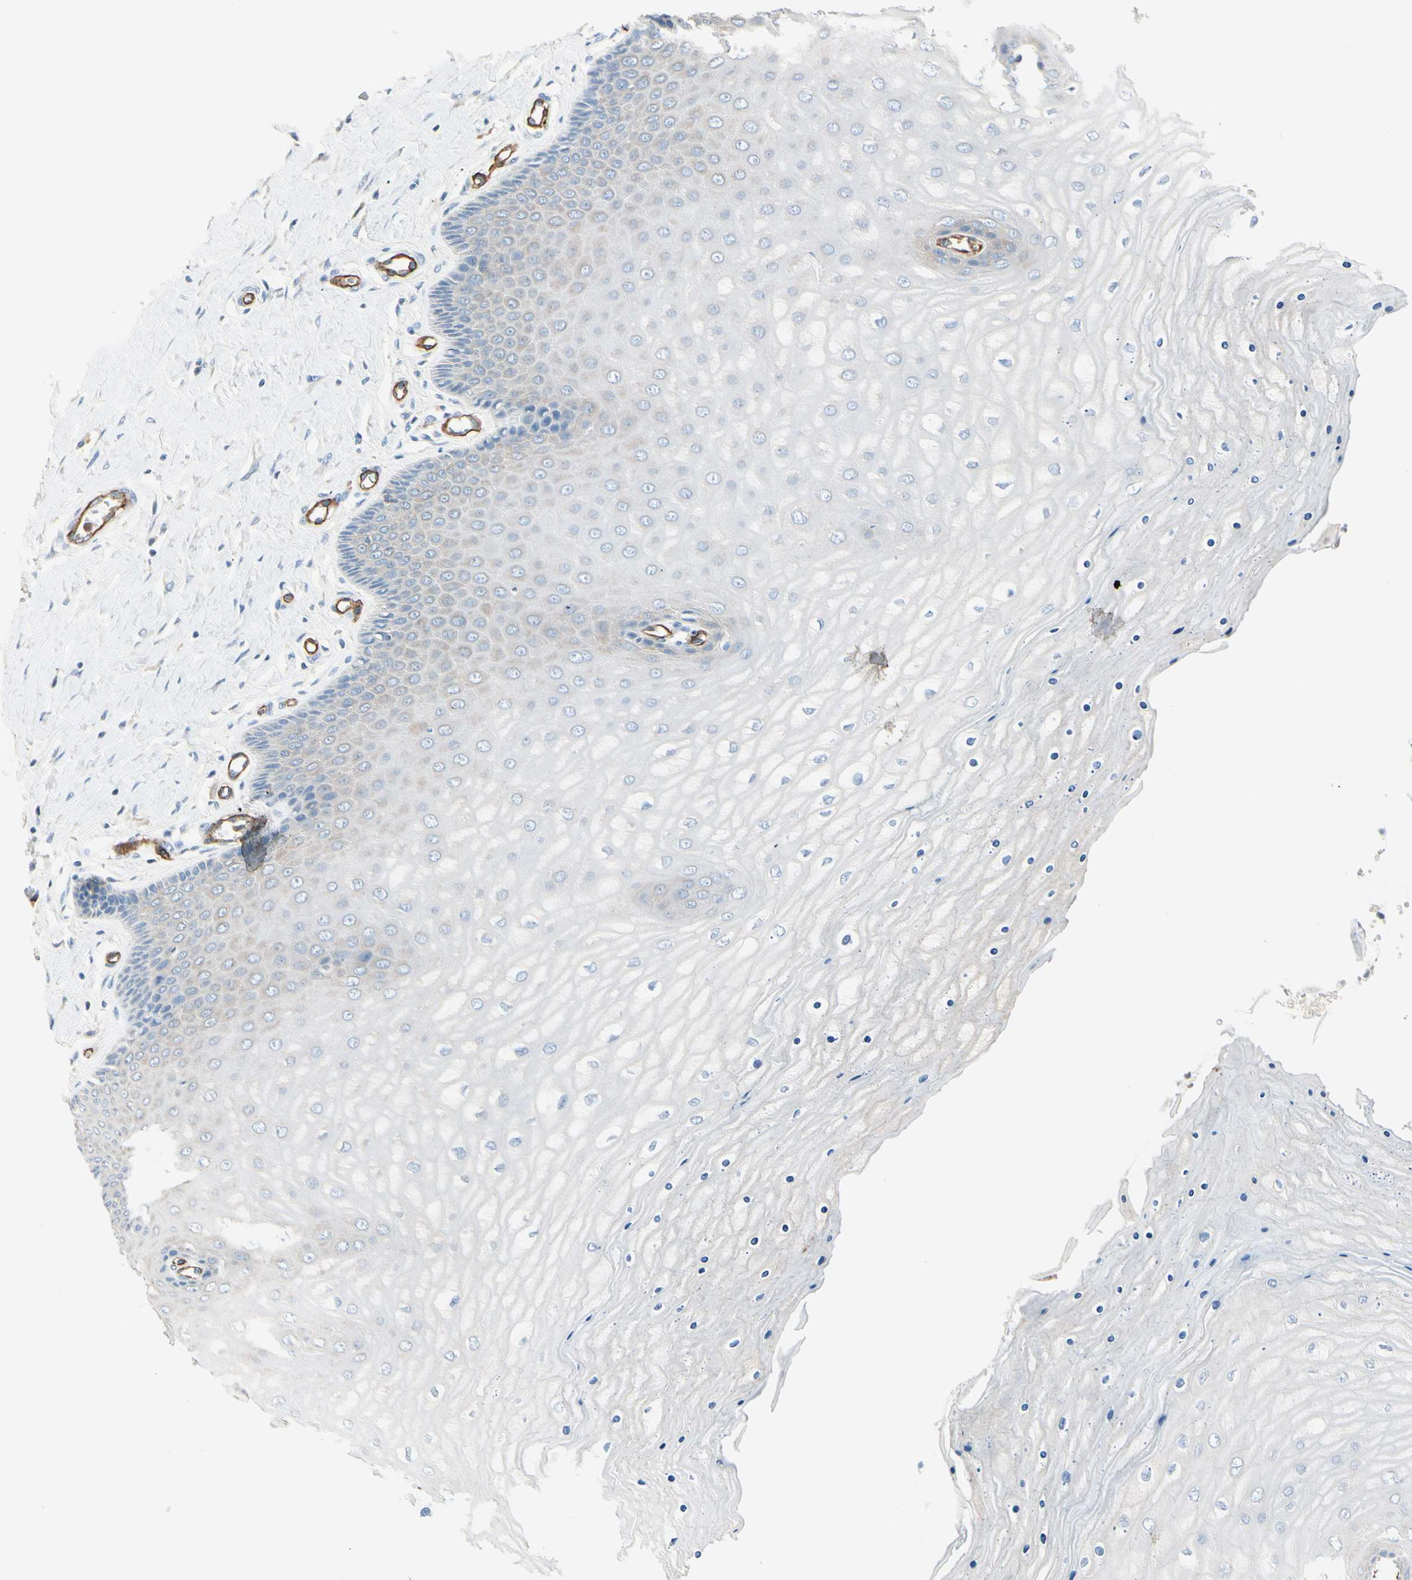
{"staining": {"intensity": "negative", "quantity": "none", "location": "none"}, "tissue": "cervix", "cell_type": "Glandular cells", "image_type": "normal", "snomed": [{"axis": "morphology", "description": "Normal tissue, NOS"}, {"axis": "topography", "description": "Cervix"}], "caption": "Cervix was stained to show a protein in brown. There is no significant positivity in glandular cells. (DAB (3,3'-diaminobenzidine) immunohistochemistry (IHC), high magnification).", "gene": "CD93", "patient": {"sex": "female", "age": 55}}